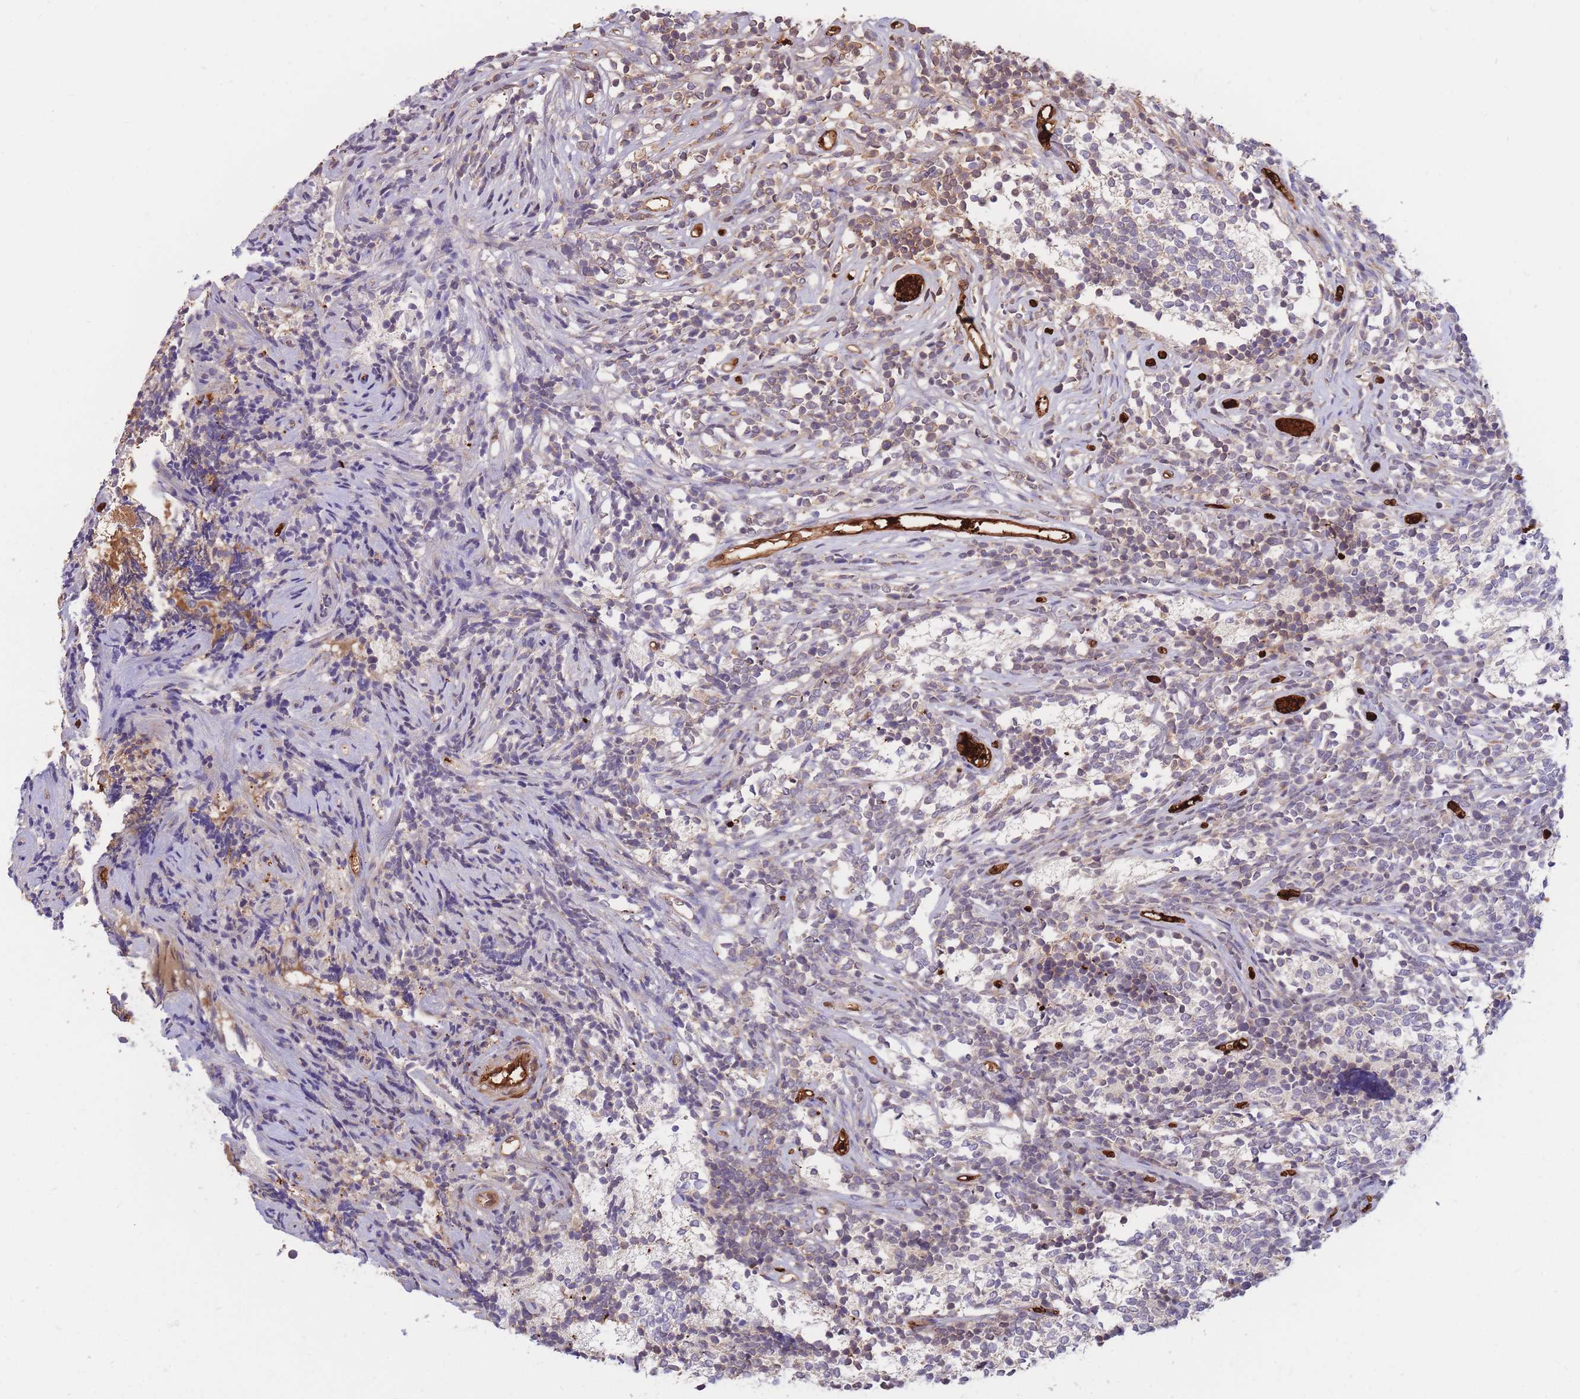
{"staining": {"intensity": "weak", "quantity": "<25%", "location": "cytoplasmic/membranous"}, "tissue": "glioma", "cell_type": "Tumor cells", "image_type": "cancer", "snomed": [{"axis": "morphology", "description": "Glioma, malignant, Low grade"}, {"axis": "topography", "description": "Brain"}], "caption": "Malignant glioma (low-grade) stained for a protein using immunohistochemistry (IHC) displays no positivity tumor cells.", "gene": "ATP10D", "patient": {"sex": "female", "age": 1}}